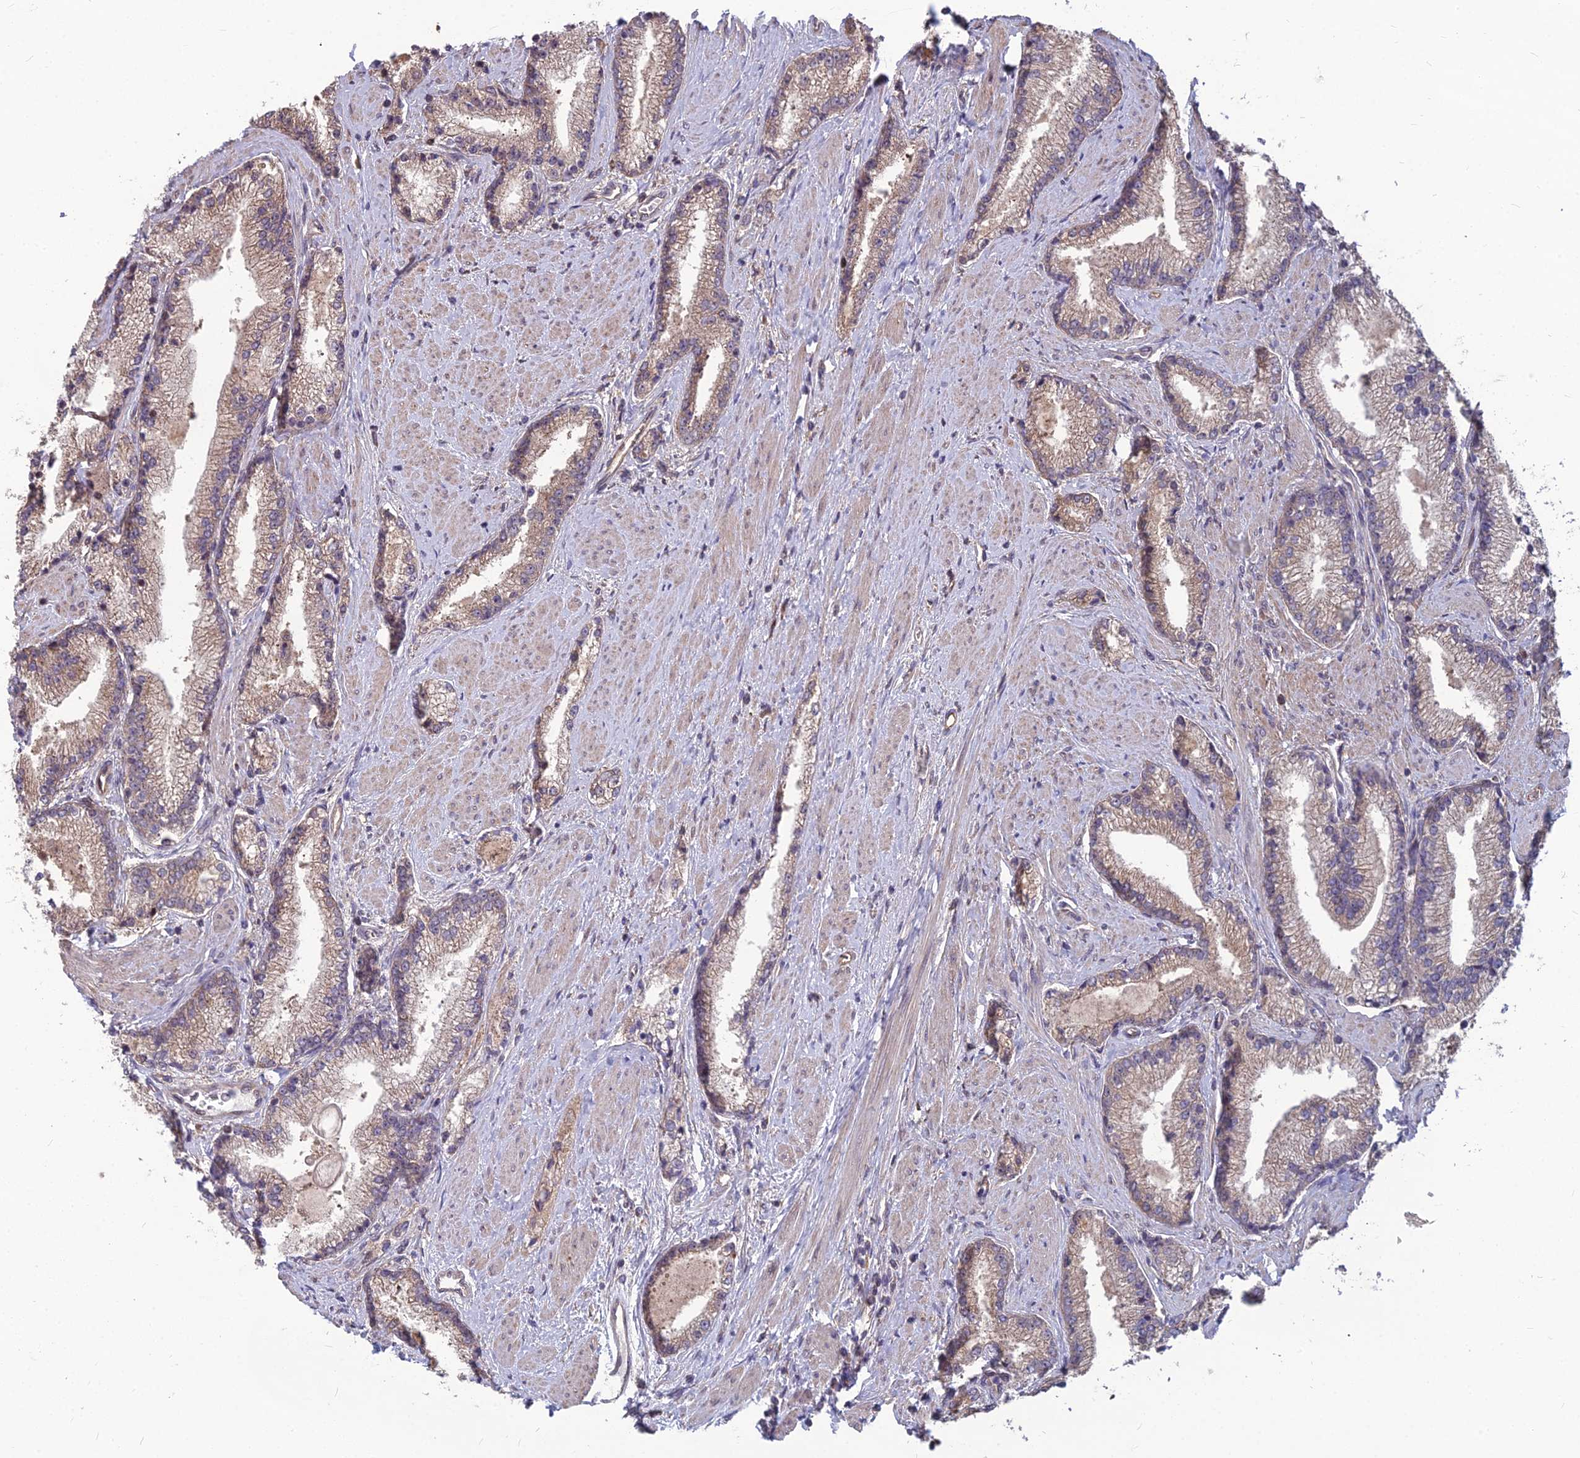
{"staining": {"intensity": "weak", "quantity": "<25%", "location": "cytoplasmic/membranous"}, "tissue": "prostate cancer", "cell_type": "Tumor cells", "image_type": "cancer", "snomed": [{"axis": "morphology", "description": "Adenocarcinoma, High grade"}, {"axis": "topography", "description": "Prostate"}], "caption": "A micrograph of human prostate adenocarcinoma (high-grade) is negative for staining in tumor cells.", "gene": "LSM6", "patient": {"sex": "male", "age": 67}}